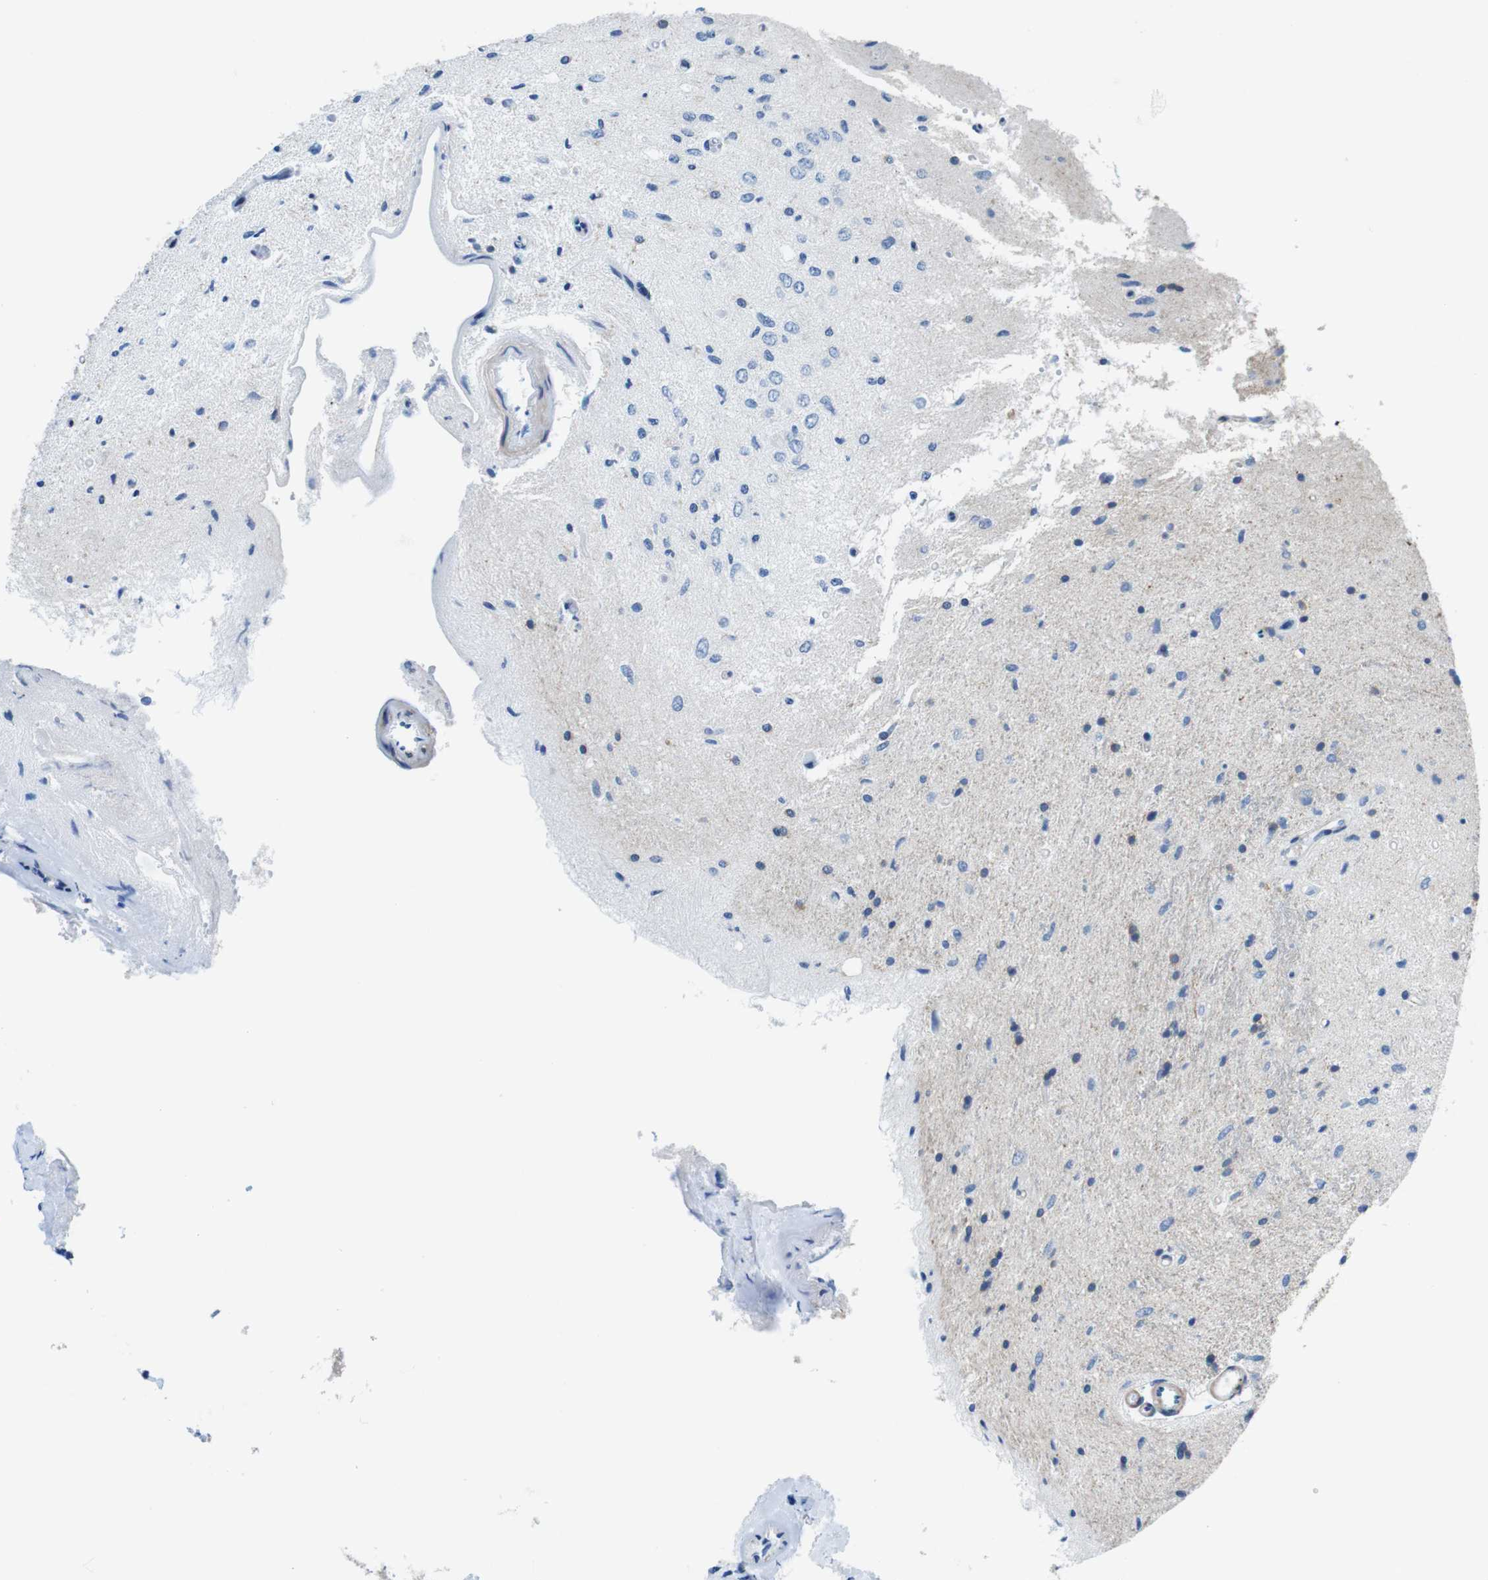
{"staining": {"intensity": "moderate", "quantity": "25%-75%", "location": "cytoplasmic/membranous"}, "tissue": "glioma", "cell_type": "Tumor cells", "image_type": "cancer", "snomed": [{"axis": "morphology", "description": "Glioma, malignant, Low grade"}, {"axis": "topography", "description": "Brain"}], "caption": "Immunohistochemical staining of low-grade glioma (malignant) reveals medium levels of moderate cytoplasmic/membranous expression in about 25%-75% of tumor cells.", "gene": "CLMN", "patient": {"sex": "male", "age": 77}}